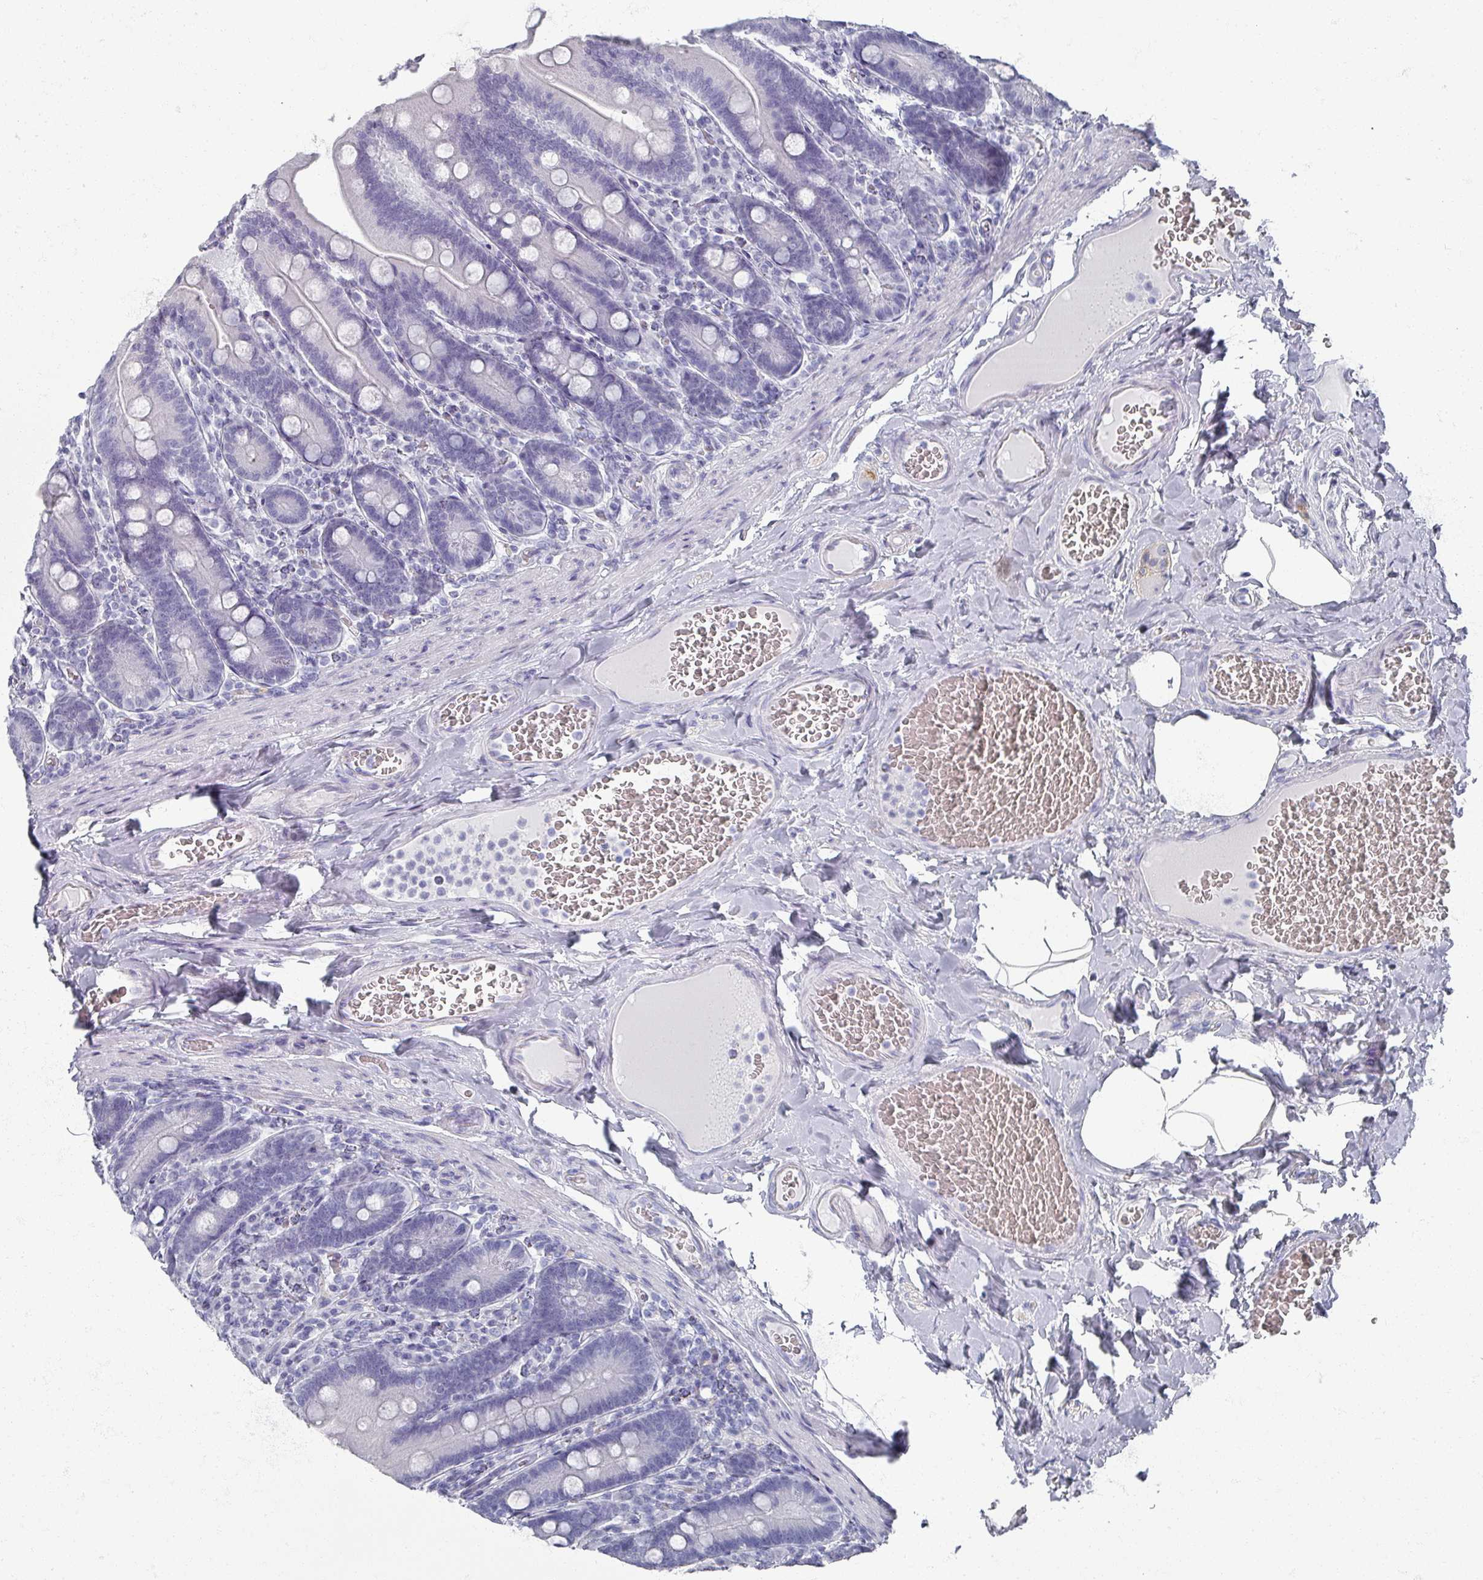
{"staining": {"intensity": "negative", "quantity": "none", "location": "none"}, "tissue": "duodenum", "cell_type": "Glandular cells", "image_type": "normal", "snomed": [{"axis": "morphology", "description": "Normal tissue, NOS"}, {"axis": "topography", "description": "Duodenum"}], "caption": "The photomicrograph reveals no significant positivity in glandular cells of duodenum. Nuclei are stained in blue.", "gene": "OMG", "patient": {"sex": "female", "age": 62}}